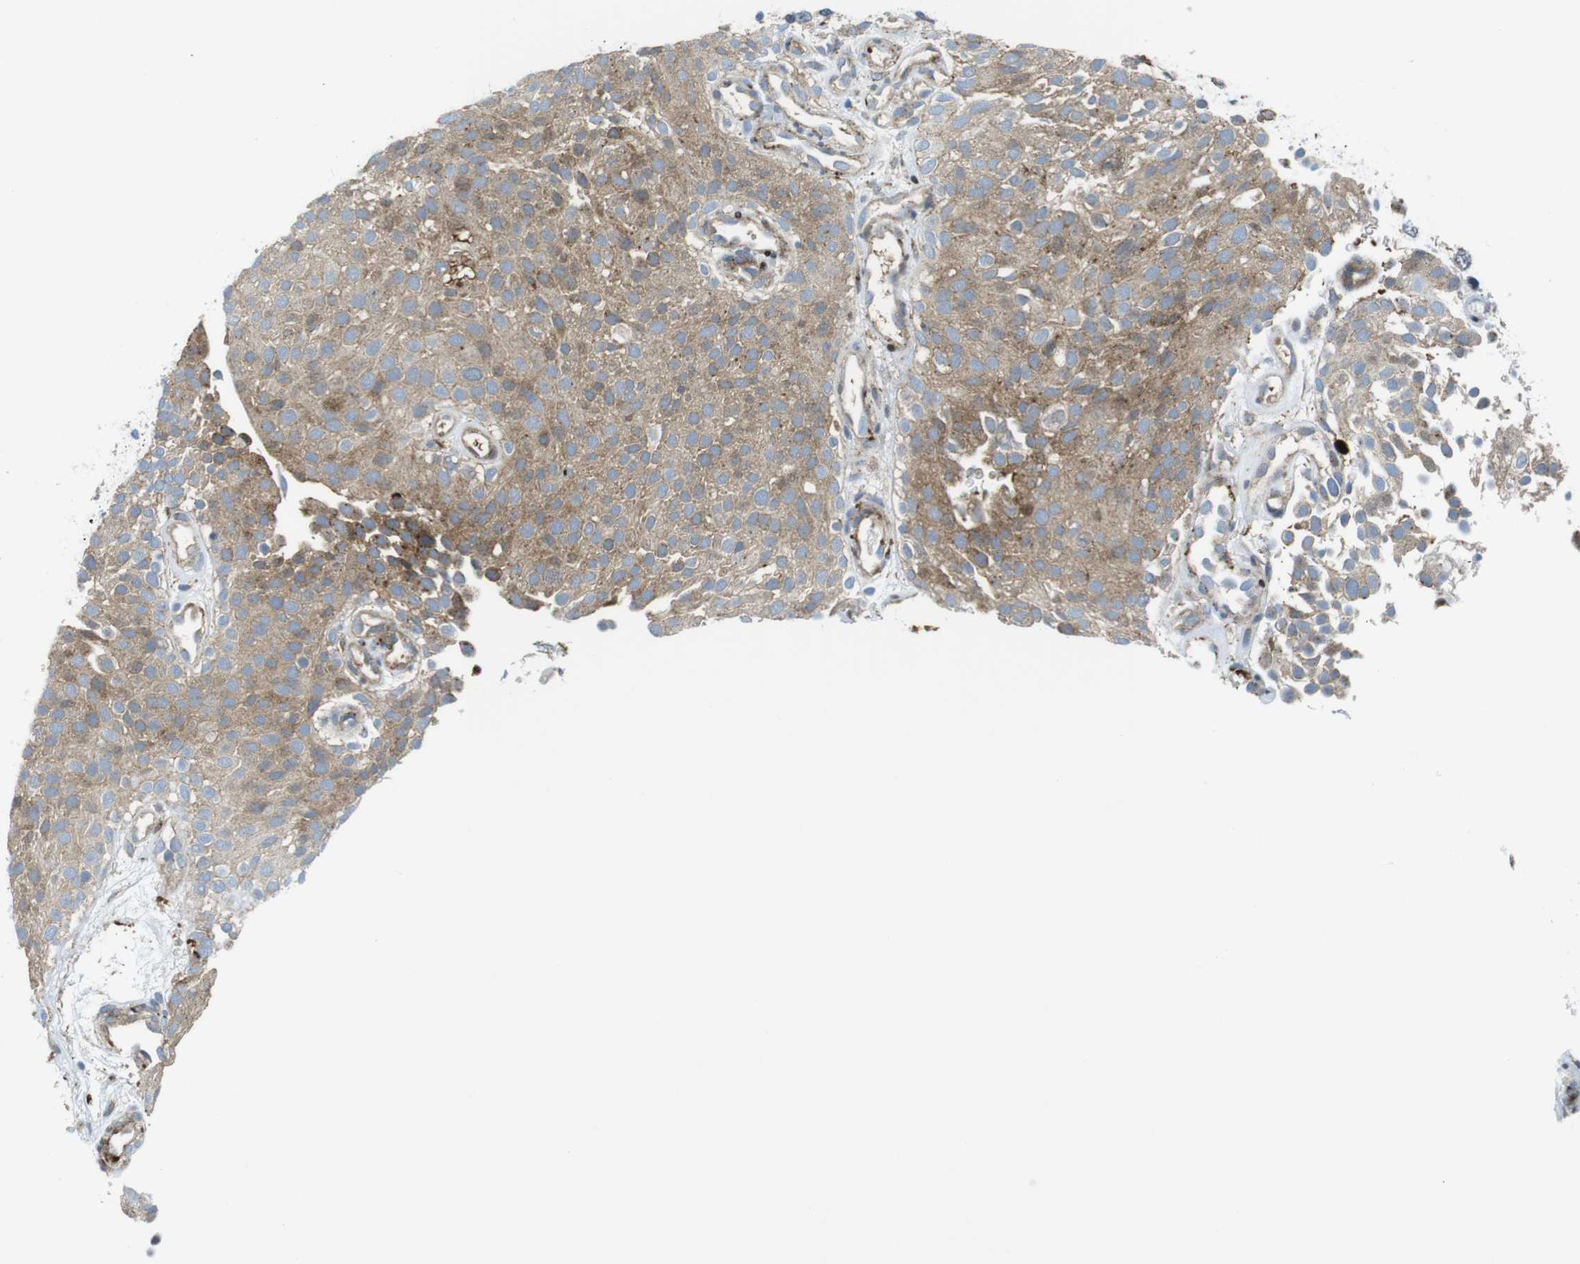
{"staining": {"intensity": "weak", "quantity": ">75%", "location": "cytoplasmic/membranous"}, "tissue": "urothelial cancer", "cell_type": "Tumor cells", "image_type": "cancer", "snomed": [{"axis": "morphology", "description": "Urothelial carcinoma, Low grade"}, {"axis": "topography", "description": "Urinary bladder"}], "caption": "Urothelial cancer tissue demonstrates weak cytoplasmic/membranous positivity in about >75% of tumor cells, visualized by immunohistochemistry. Using DAB (3,3'-diaminobenzidine) (brown) and hematoxylin (blue) stains, captured at high magnification using brightfield microscopy.", "gene": "CUL7", "patient": {"sex": "male", "age": 78}}